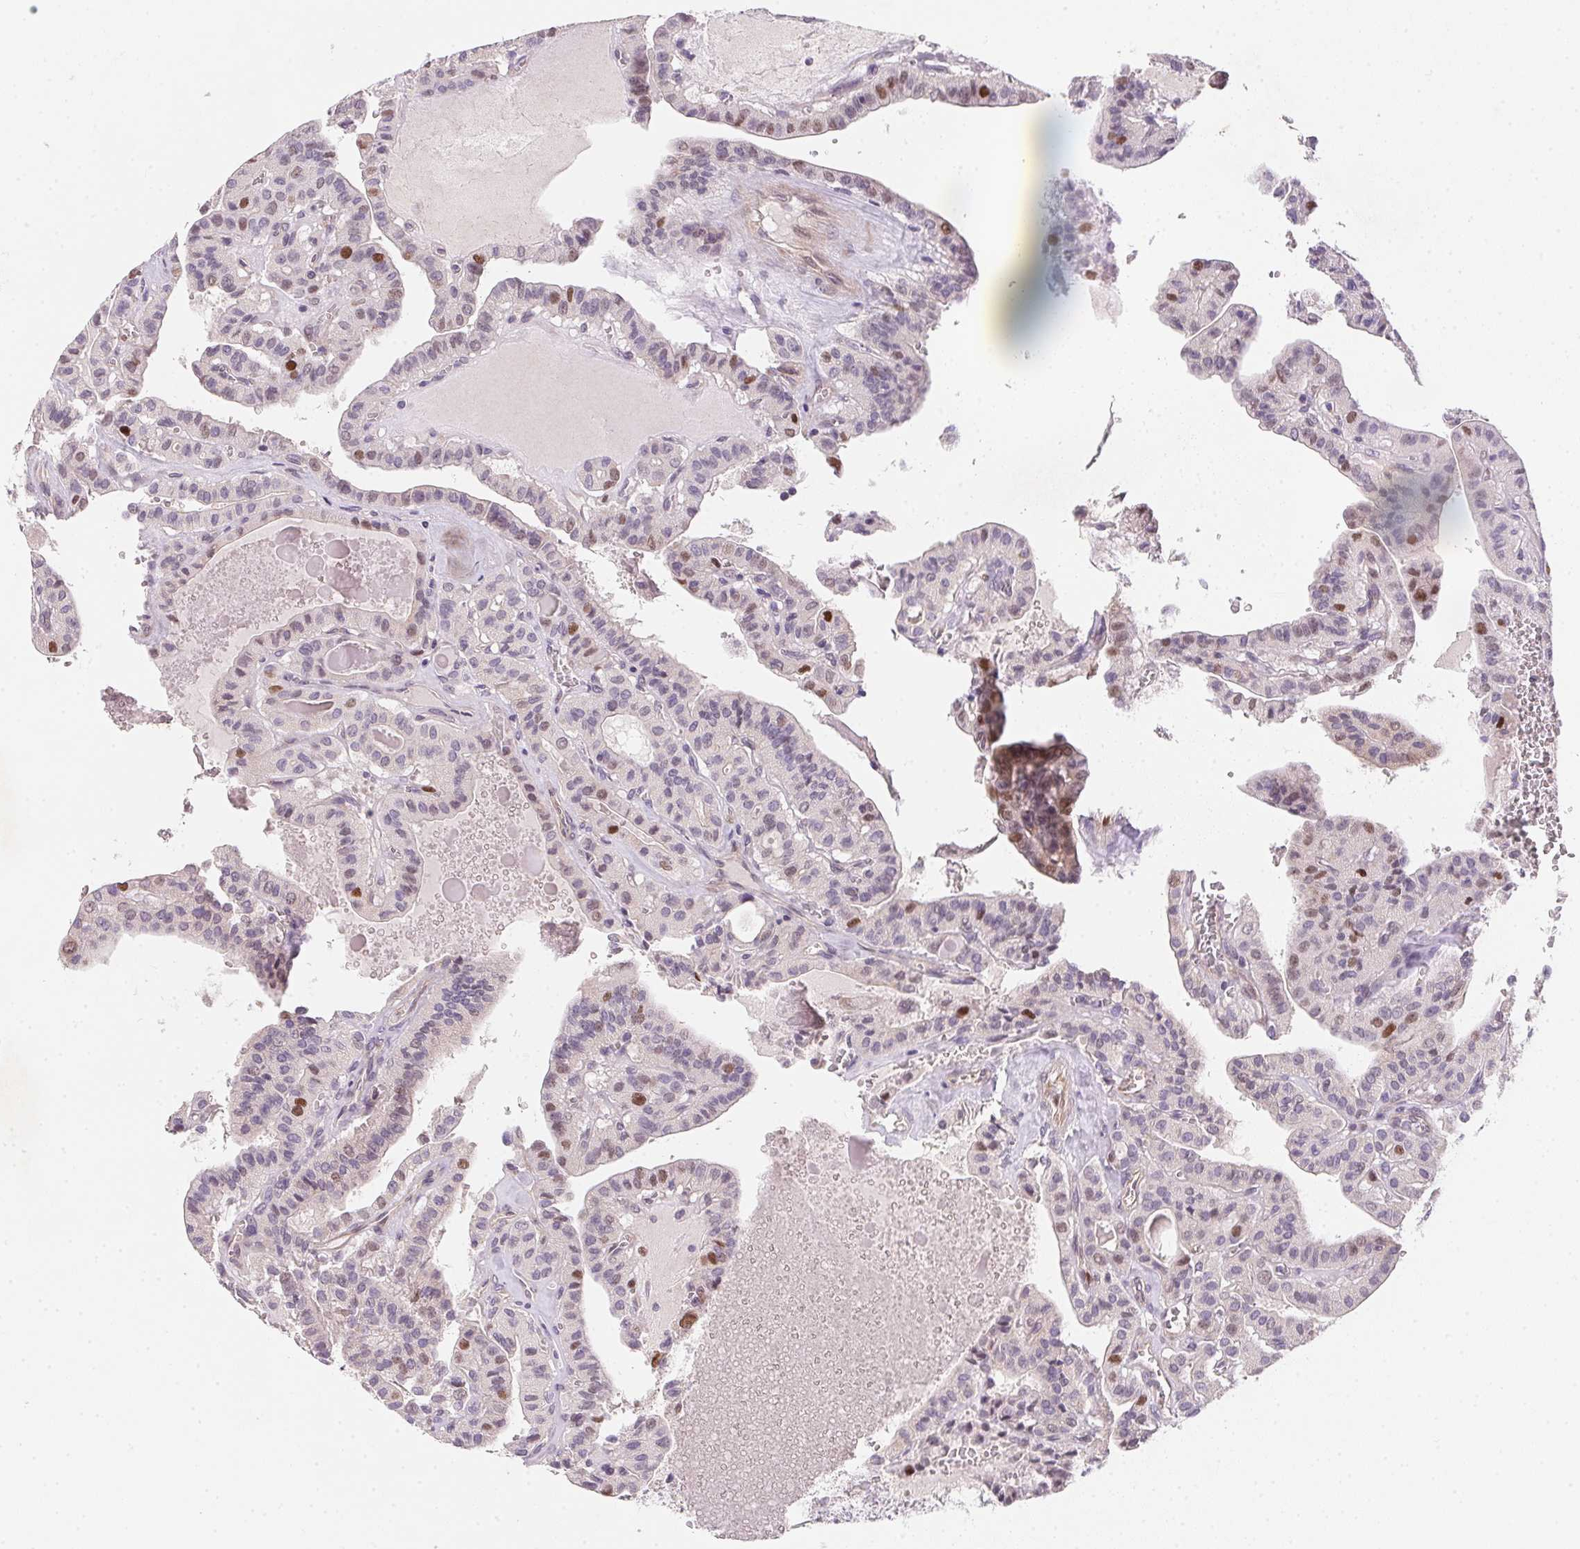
{"staining": {"intensity": "moderate", "quantity": "25%-75%", "location": "nuclear"}, "tissue": "thyroid cancer", "cell_type": "Tumor cells", "image_type": "cancer", "snomed": [{"axis": "morphology", "description": "Papillary adenocarcinoma, NOS"}, {"axis": "topography", "description": "Thyroid gland"}], "caption": "Immunohistochemical staining of human thyroid cancer (papillary adenocarcinoma) reveals medium levels of moderate nuclear protein staining in about 25%-75% of tumor cells.", "gene": "HELLS", "patient": {"sex": "male", "age": 52}}